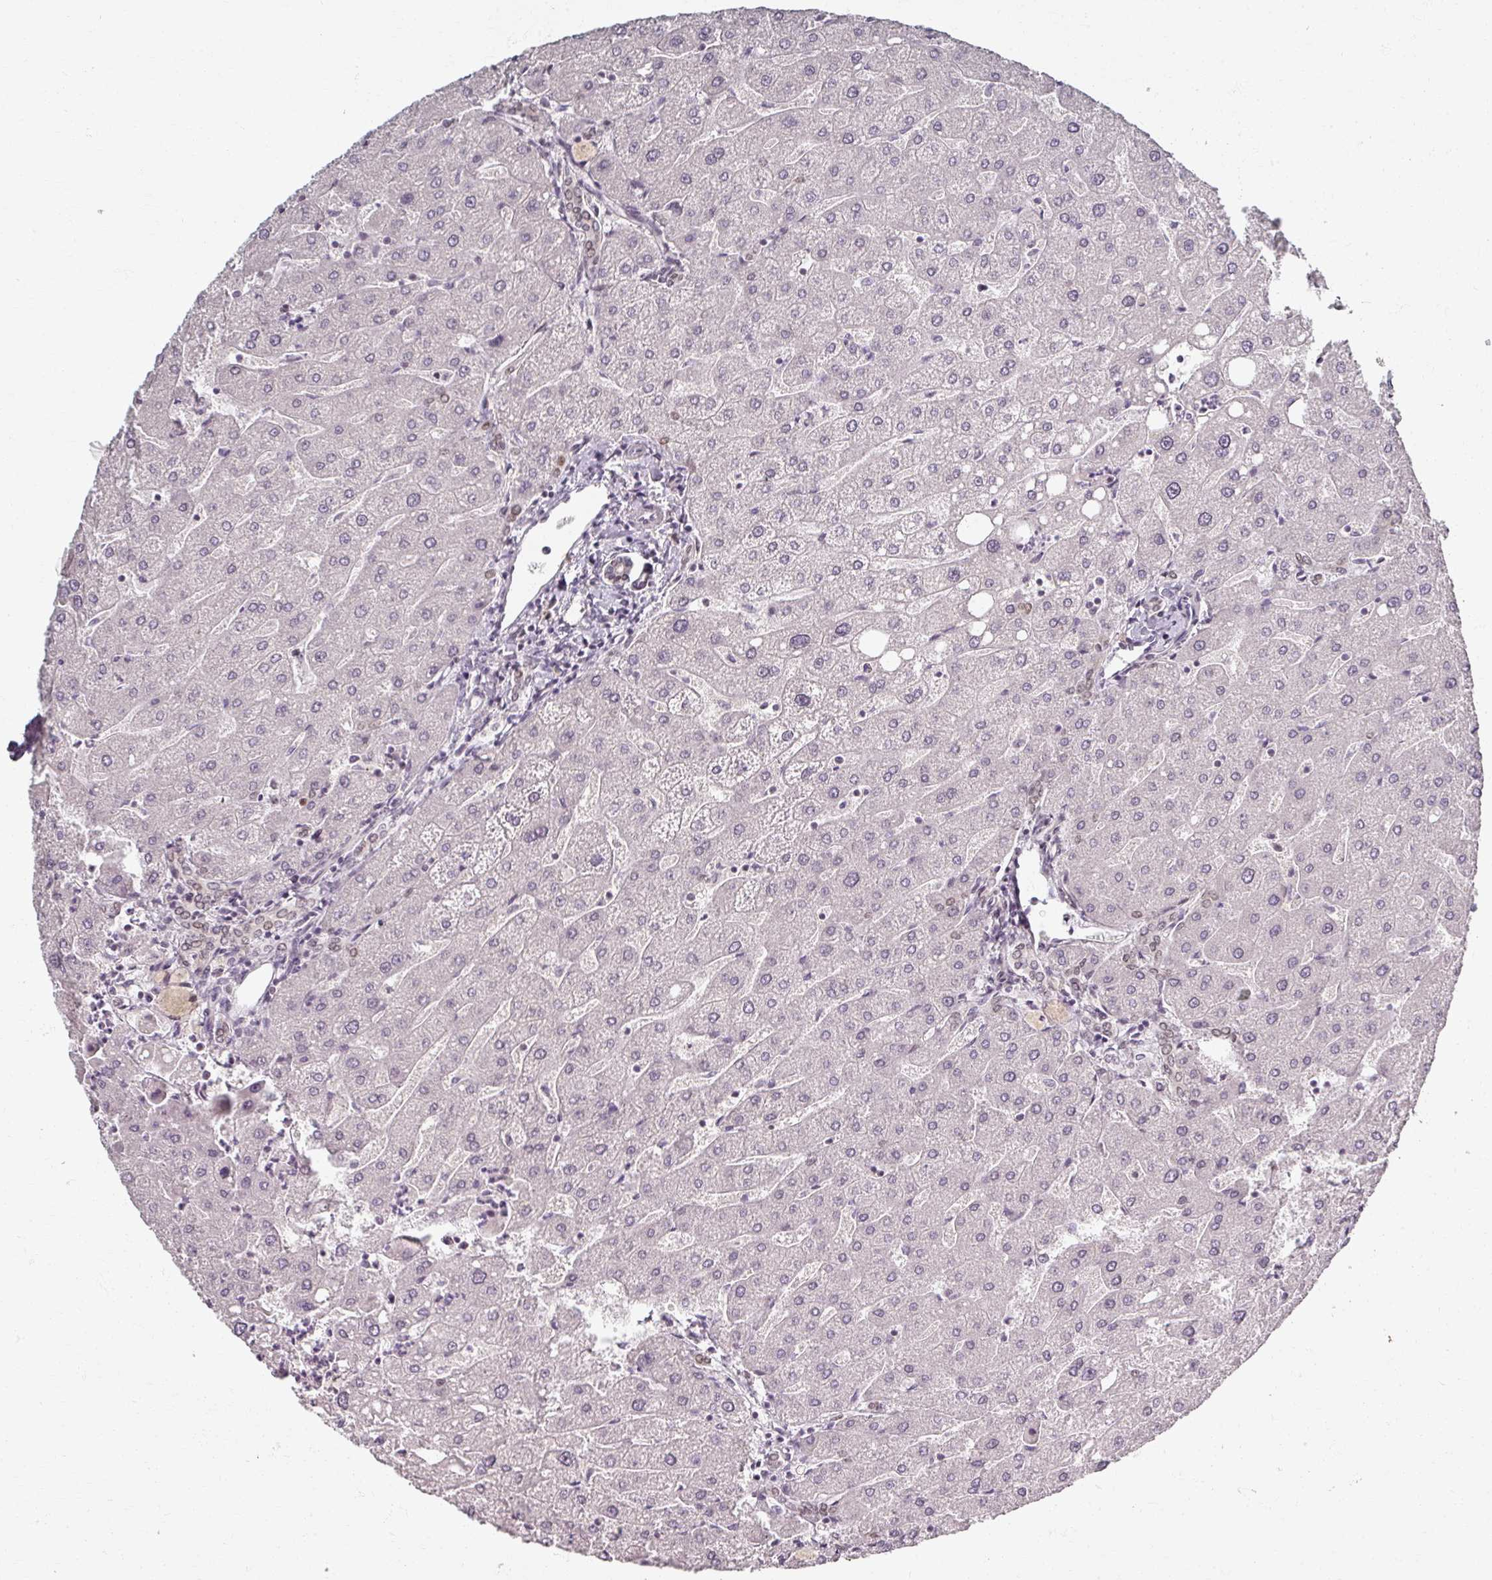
{"staining": {"intensity": "weak", "quantity": "25%-75%", "location": "nuclear"}, "tissue": "liver", "cell_type": "Cholangiocytes", "image_type": "normal", "snomed": [{"axis": "morphology", "description": "Normal tissue, NOS"}, {"axis": "topography", "description": "Liver"}], "caption": "Liver stained for a protein (brown) displays weak nuclear positive expression in approximately 25%-75% of cholangiocytes.", "gene": "RIPOR3", "patient": {"sex": "male", "age": 67}}